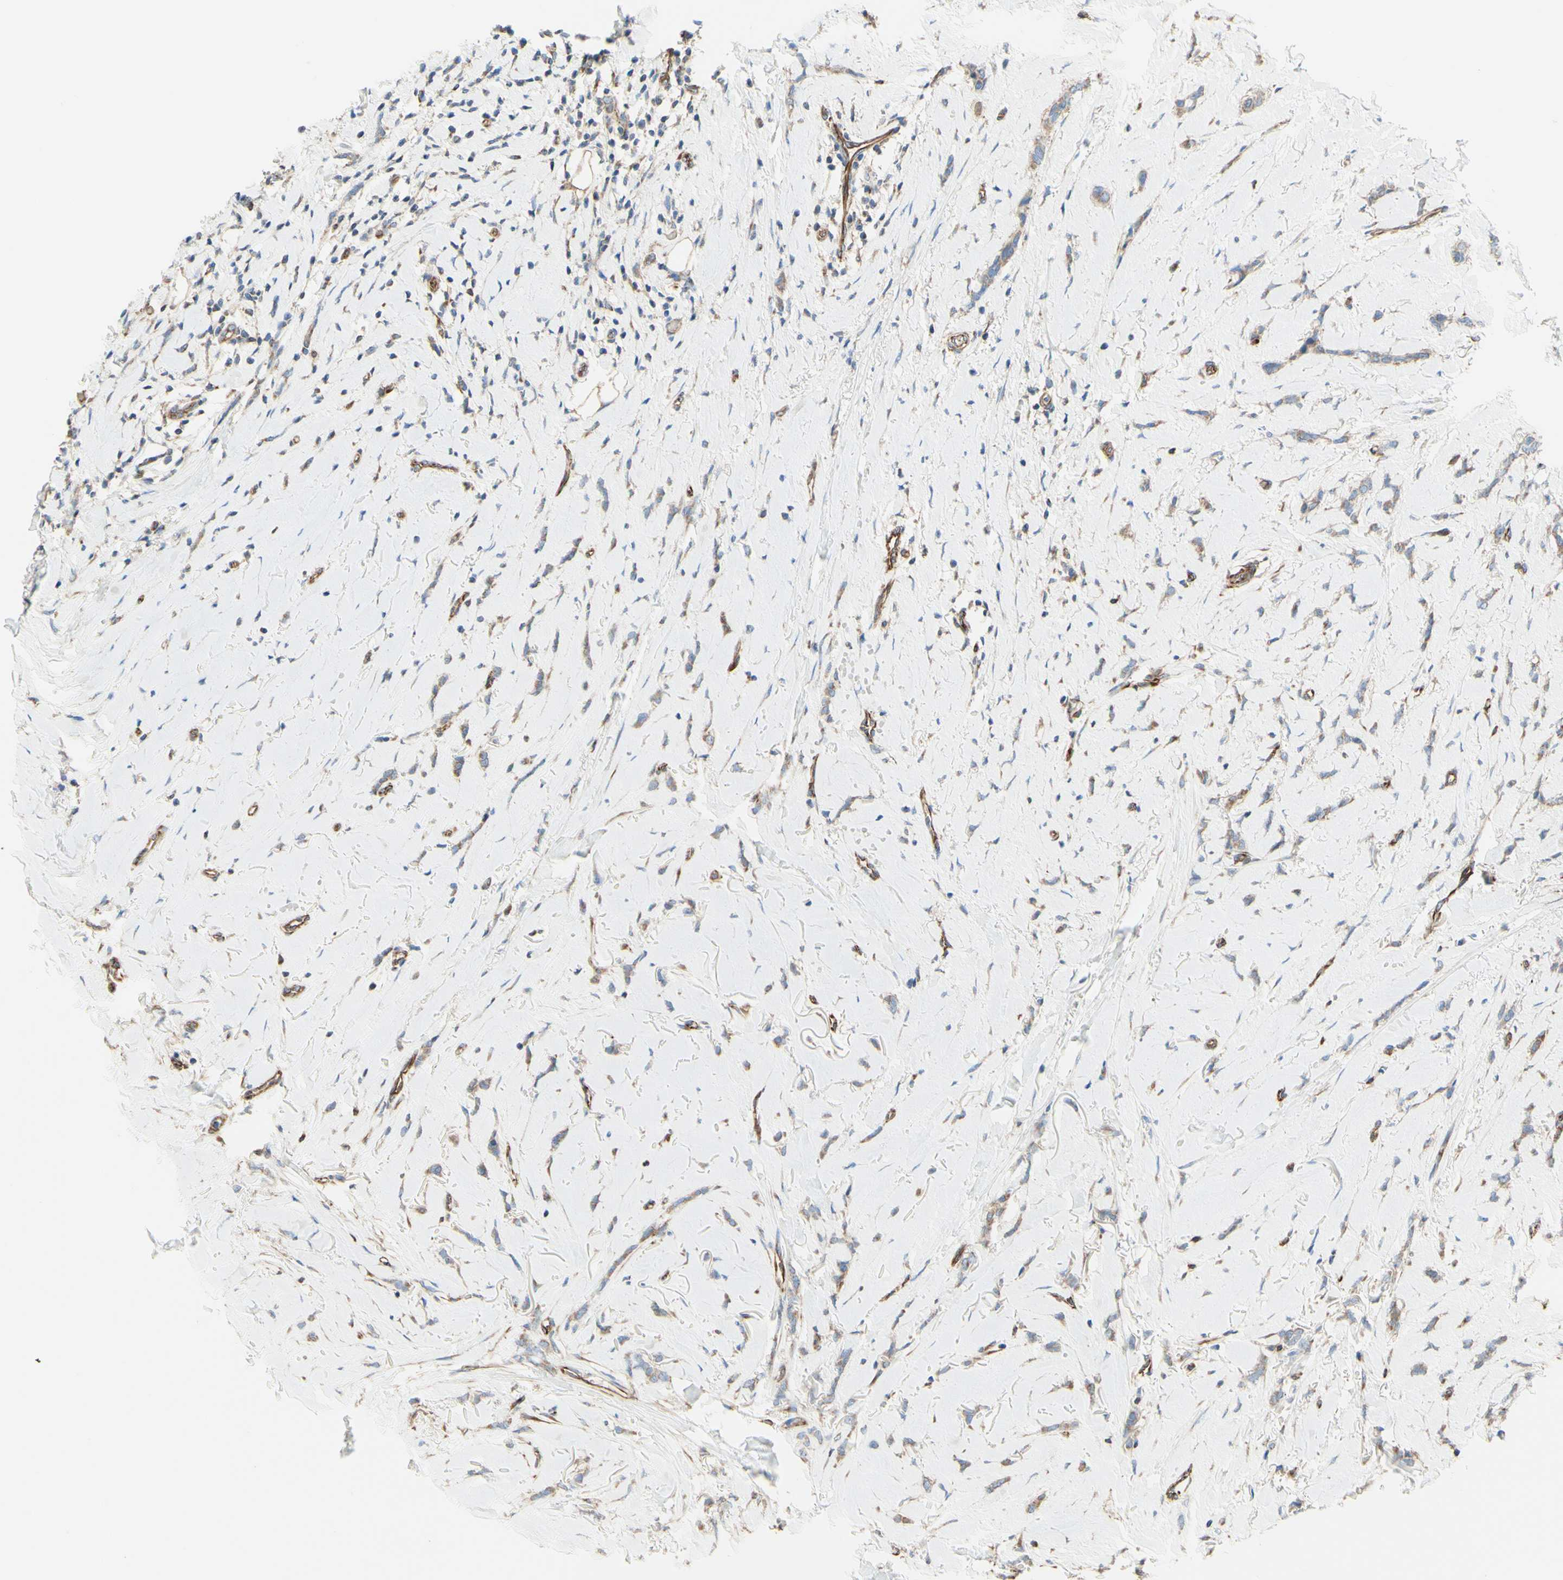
{"staining": {"intensity": "weak", "quantity": ">75%", "location": "cytoplasmic/membranous"}, "tissue": "breast cancer", "cell_type": "Tumor cells", "image_type": "cancer", "snomed": [{"axis": "morphology", "description": "Lobular carcinoma"}, {"axis": "topography", "description": "Skin"}, {"axis": "topography", "description": "Breast"}], "caption": "A brown stain labels weak cytoplasmic/membranous staining of a protein in human lobular carcinoma (breast) tumor cells. Immunohistochemistry stains the protein of interest in brown and the nuclei are stained blue.", "gene": "ENDOD1", "patient": {"sex": "female", "age": 46}}